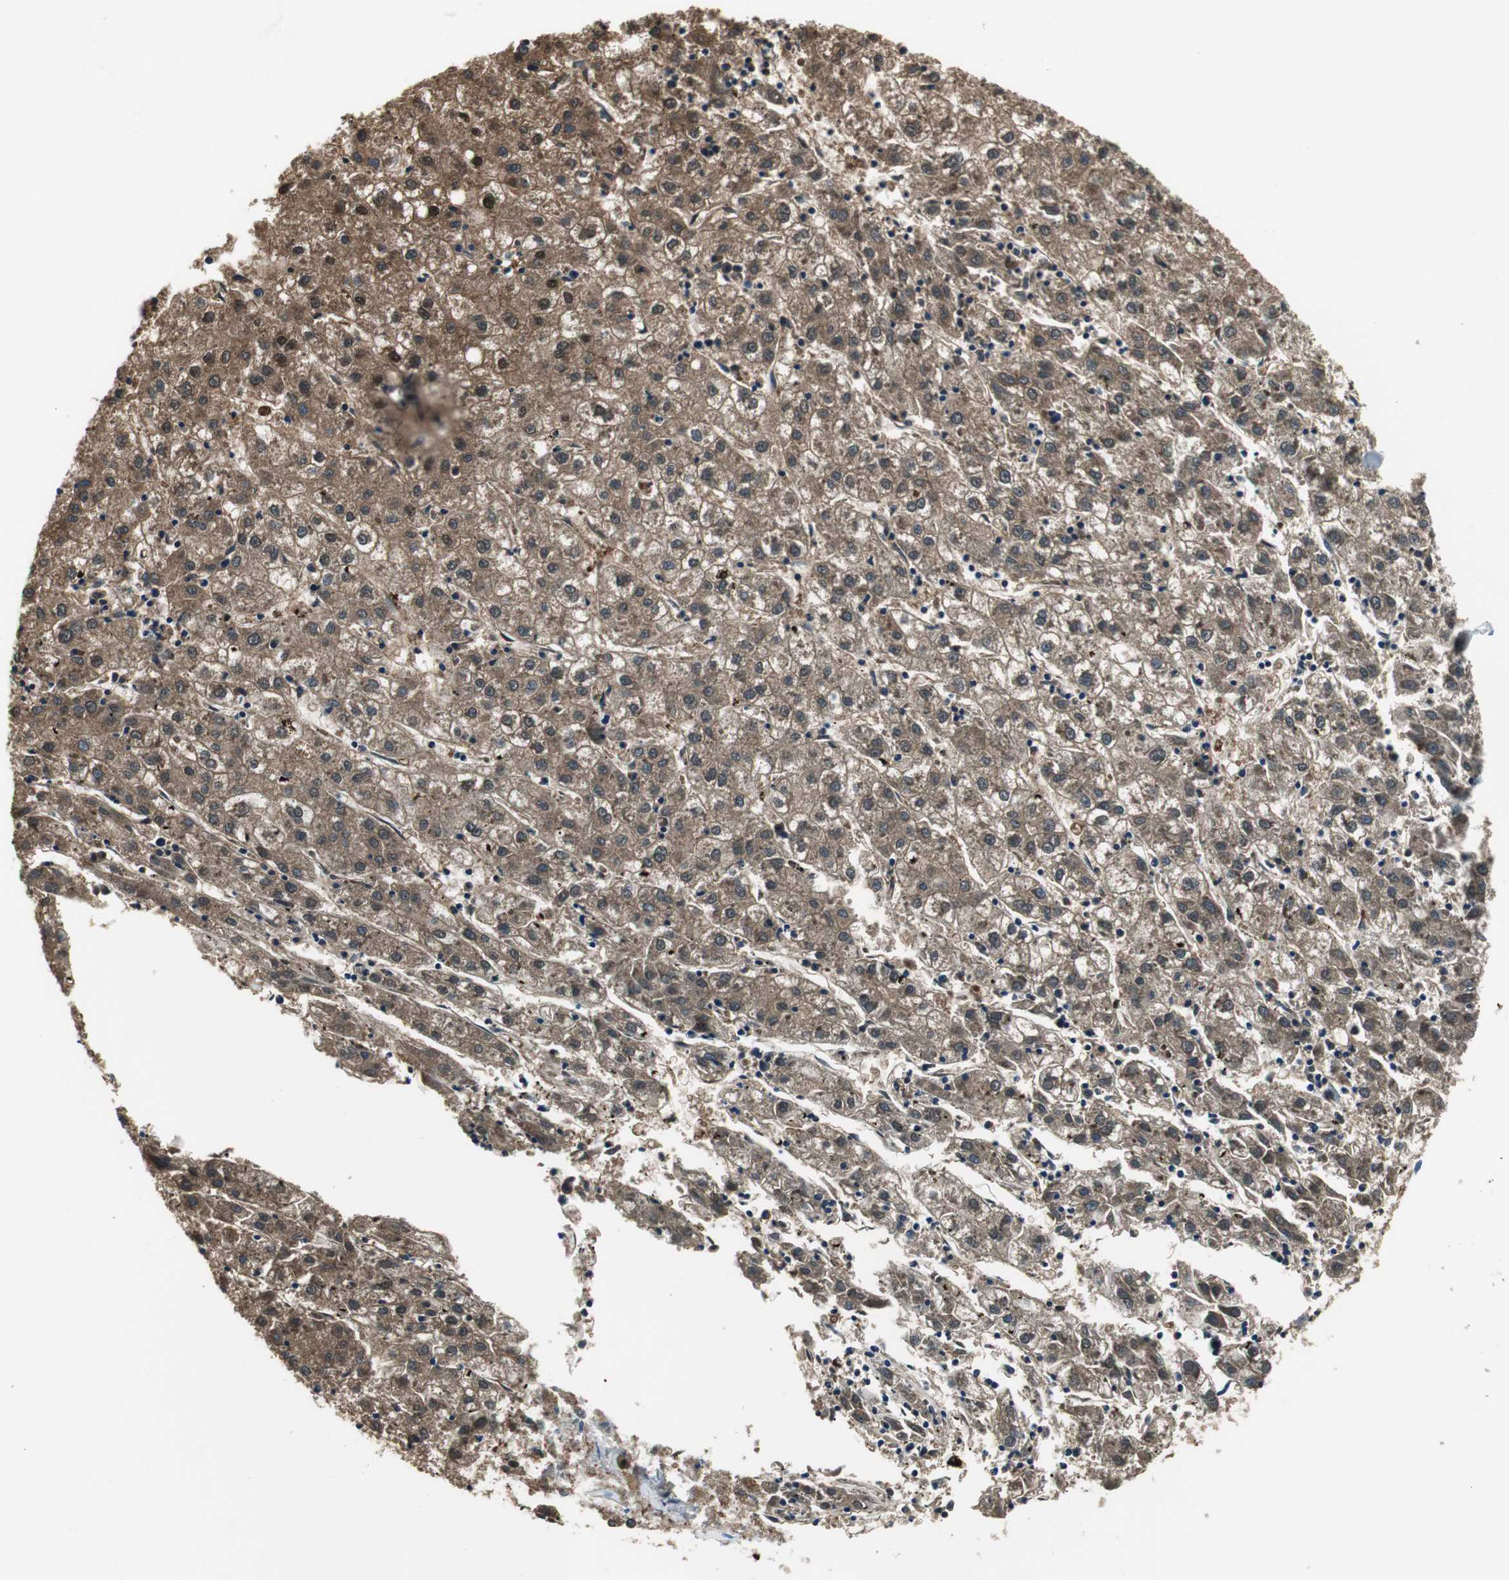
{"staining": {"intensity": "strong", "quantity": ">75%", "location": "cytoplasmic/membranous,nuclear"}, "tissue": "liver cancer", "cell_type": "Tumor cells", "image_type": "cancer", "snomed": [{"axis": "morphology", "description": "Carcinoma, Hepatocellular, NOS"}, {"axis": "topography", "description": "Liver"}], "caption": "Brown immunohistochemical staining in human hepatocellular carcinoma (liver) reveals strong cytoplasmic/membranous and nuclear positivity in approximately >75% of tumor cells.", "gene": "FBP1", "patient": {"sex": "male", "age": 72}}